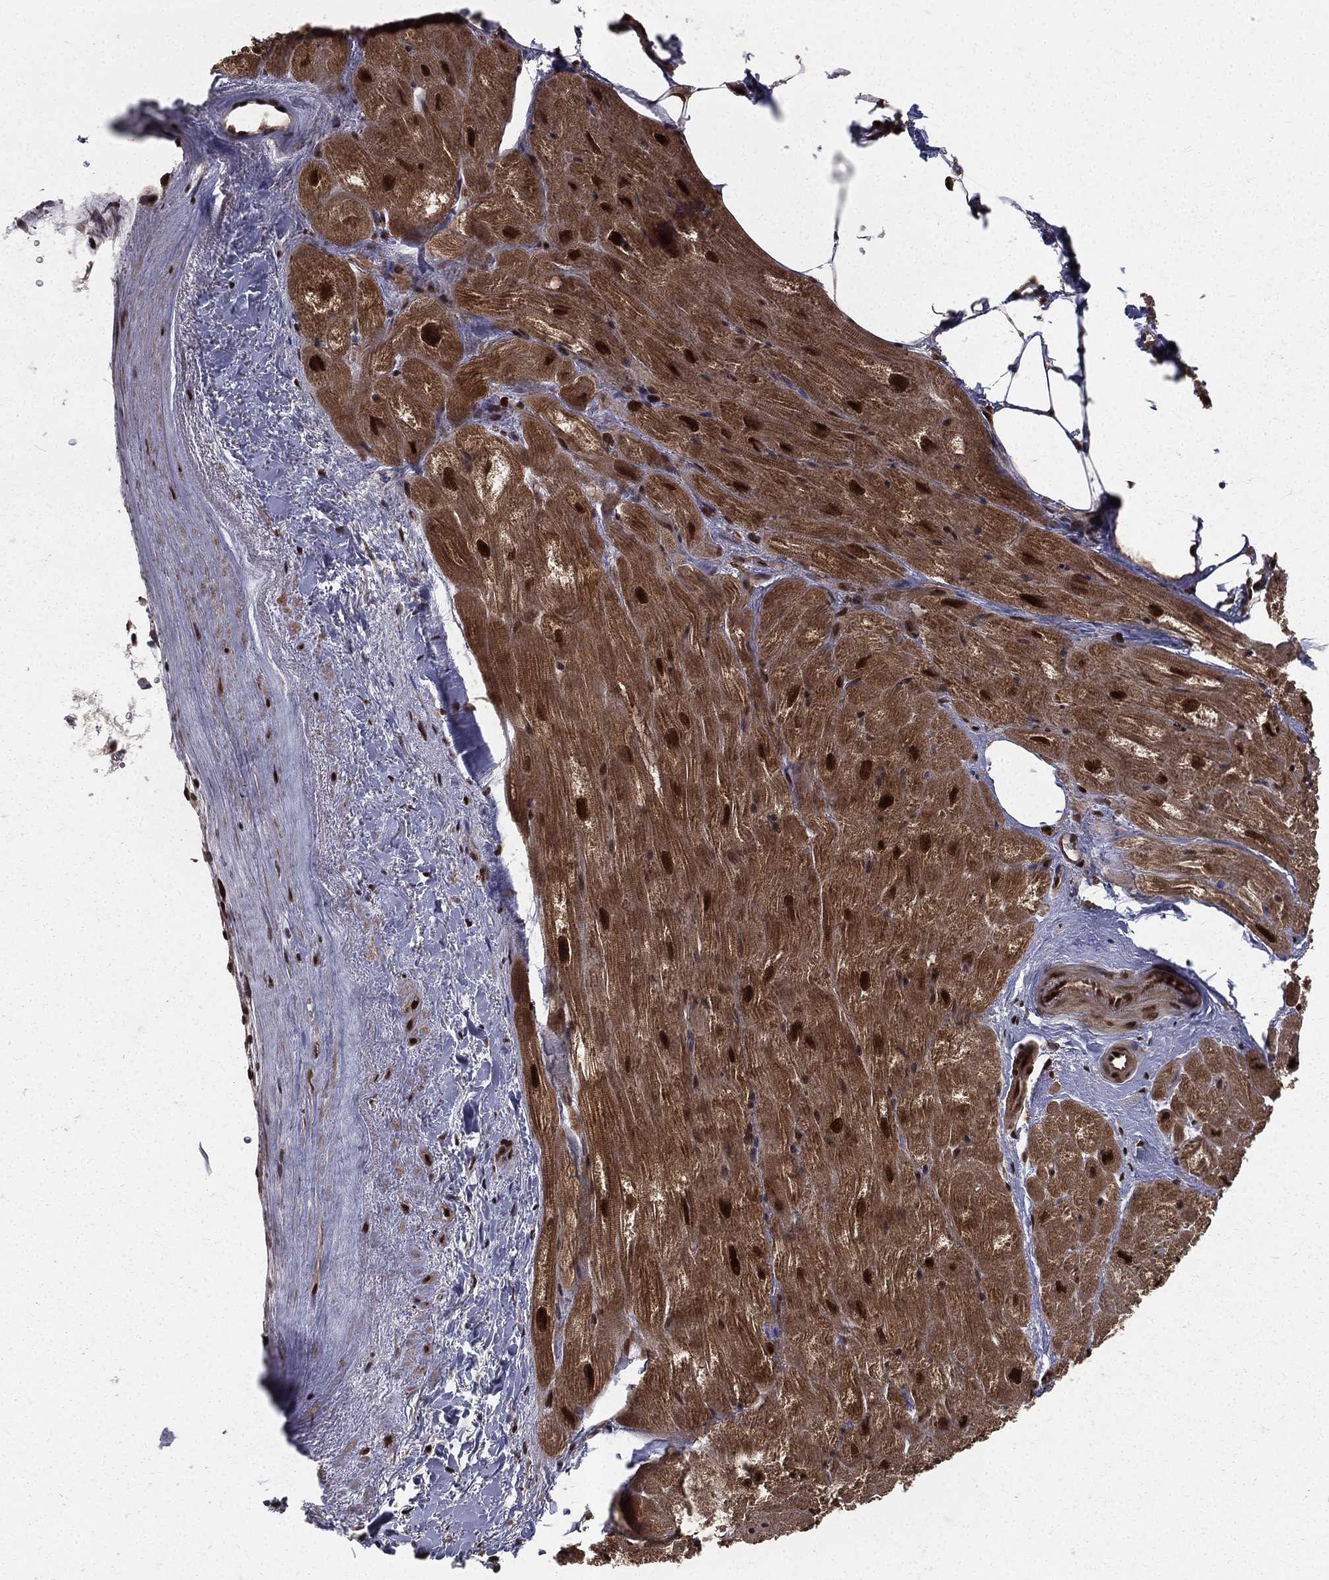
{"staining": {"intensity": "strong", "quantity": "25%-75%", "location": "cytoplasmic/membranous,nuclear"}, "tissue": "heart muscle", "cell_type": "Cardiomyocytes", "image_type": "normal", "snomed": [{"axis": "morphology", "description": "Normal tissue, NOS"}, {"axis": "topography", "description": "Heart"}], "caption": "Cardiomyocytes display strong cytoplasmic/membranous,nuclear staining in approximately 25%-75% of cells in unremarkable heart muscle.", "gene": "COPS4", "patient": {"sex": "male", "age": 62}}